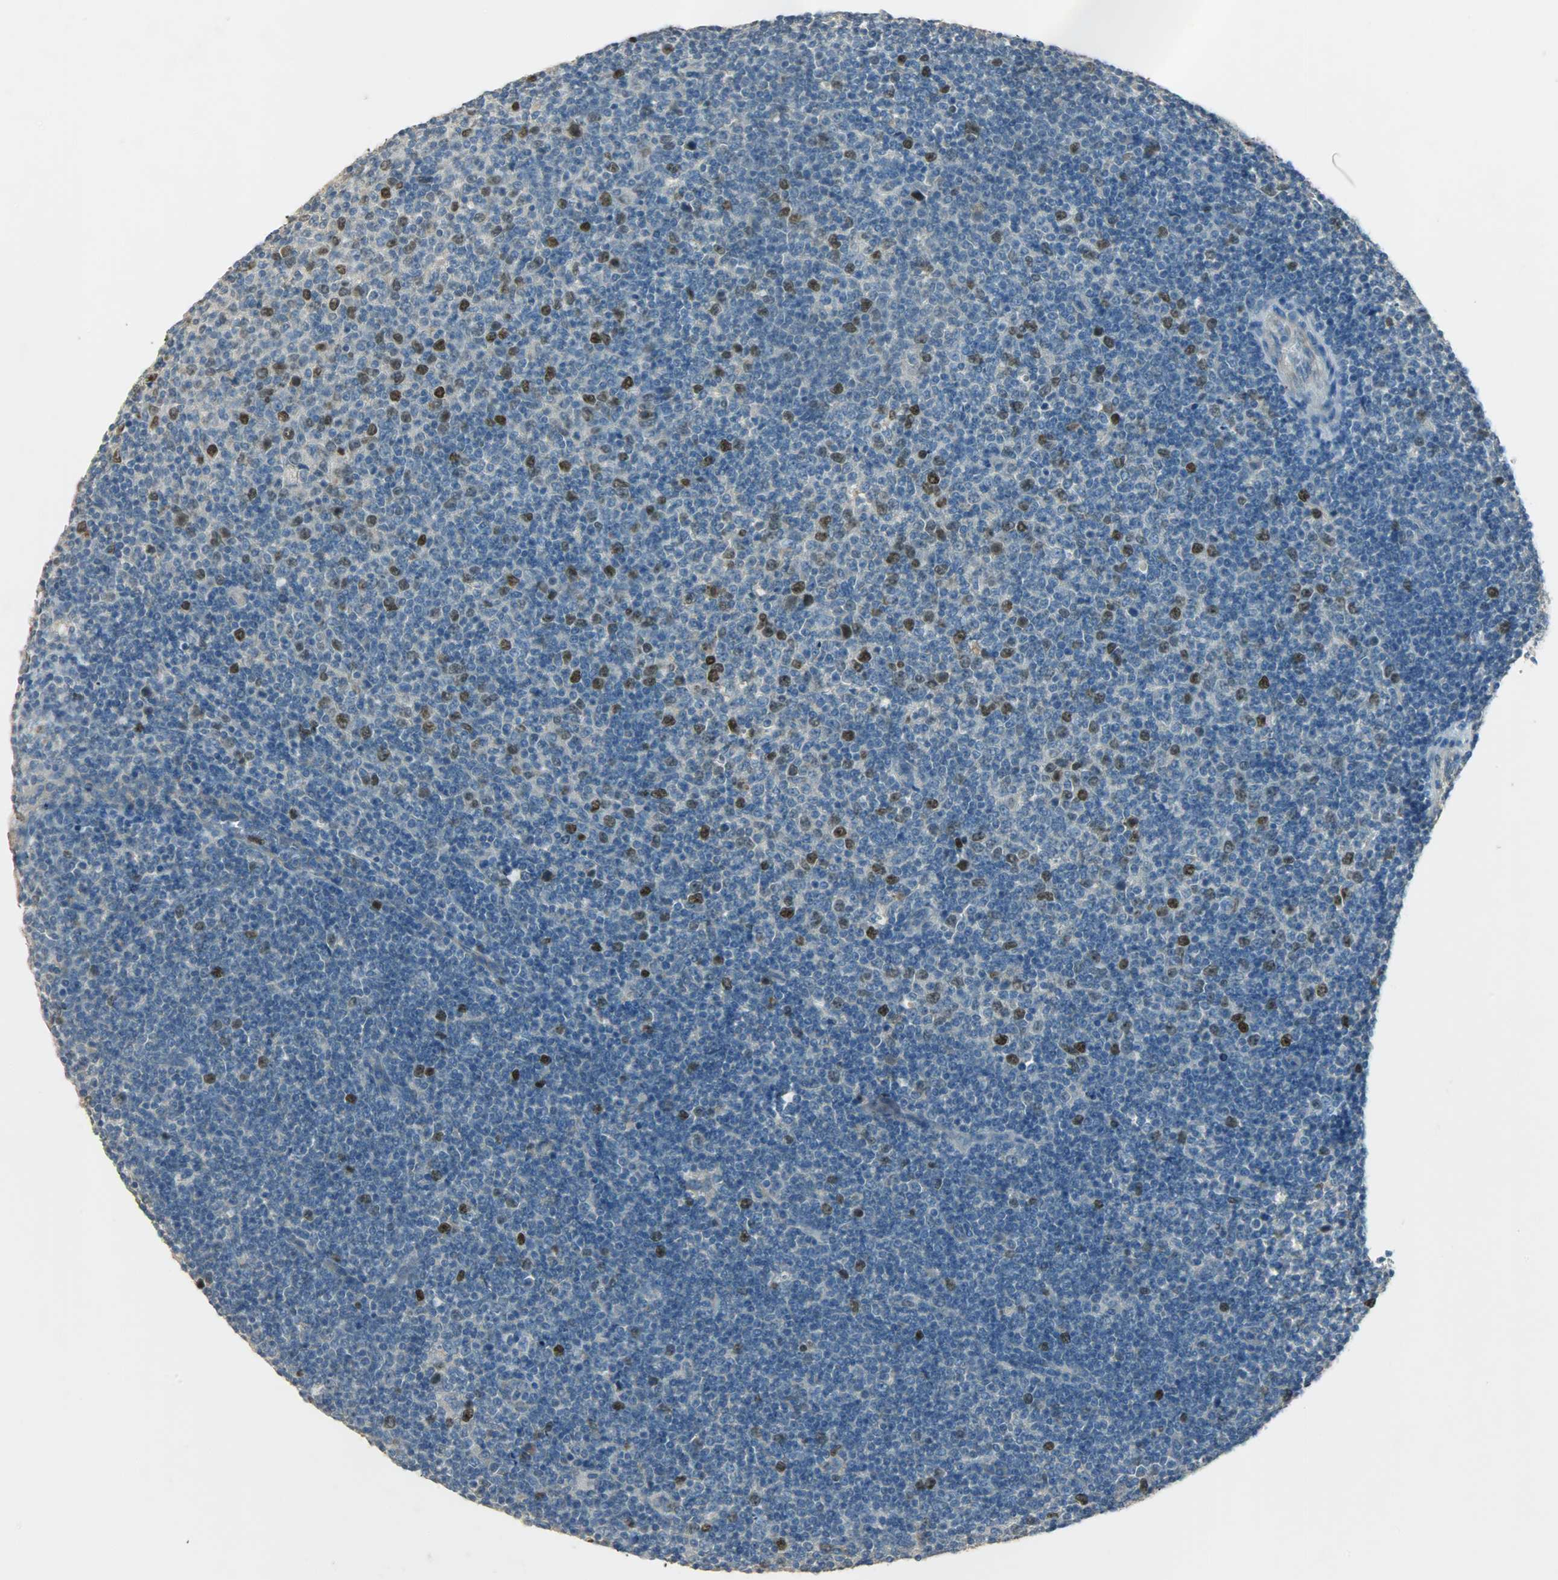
{"staining": {"intensity": "strong", "quantity": "<25%", "location": "nuclear"}, "tissue": "lymphoma", "cell_type": "Tumor cells", "image_type": "cancer", "snomed": [{"axis": "morphology", "description": "Malignant lymphoma, non-Hodgkin's type, Low grade"}, {"axis": "topography", "description": "Lymph node"}], "caption": "Immunohistochemistry staining of malignant lymphoma, non-Hodgkin's type (low-grade), which reveals medium levels of strong nuclear expression in approximately <25% of tumor cells indicating strong nuclear protein staining. The staining was performed using DAB (3,3'-diaminobenzidine) (brown) for protein detection and nuclei were counterstained in hematoxylin (blue).", "gene": "TPX2", "patient": {"sex": "male", "age": 70}}